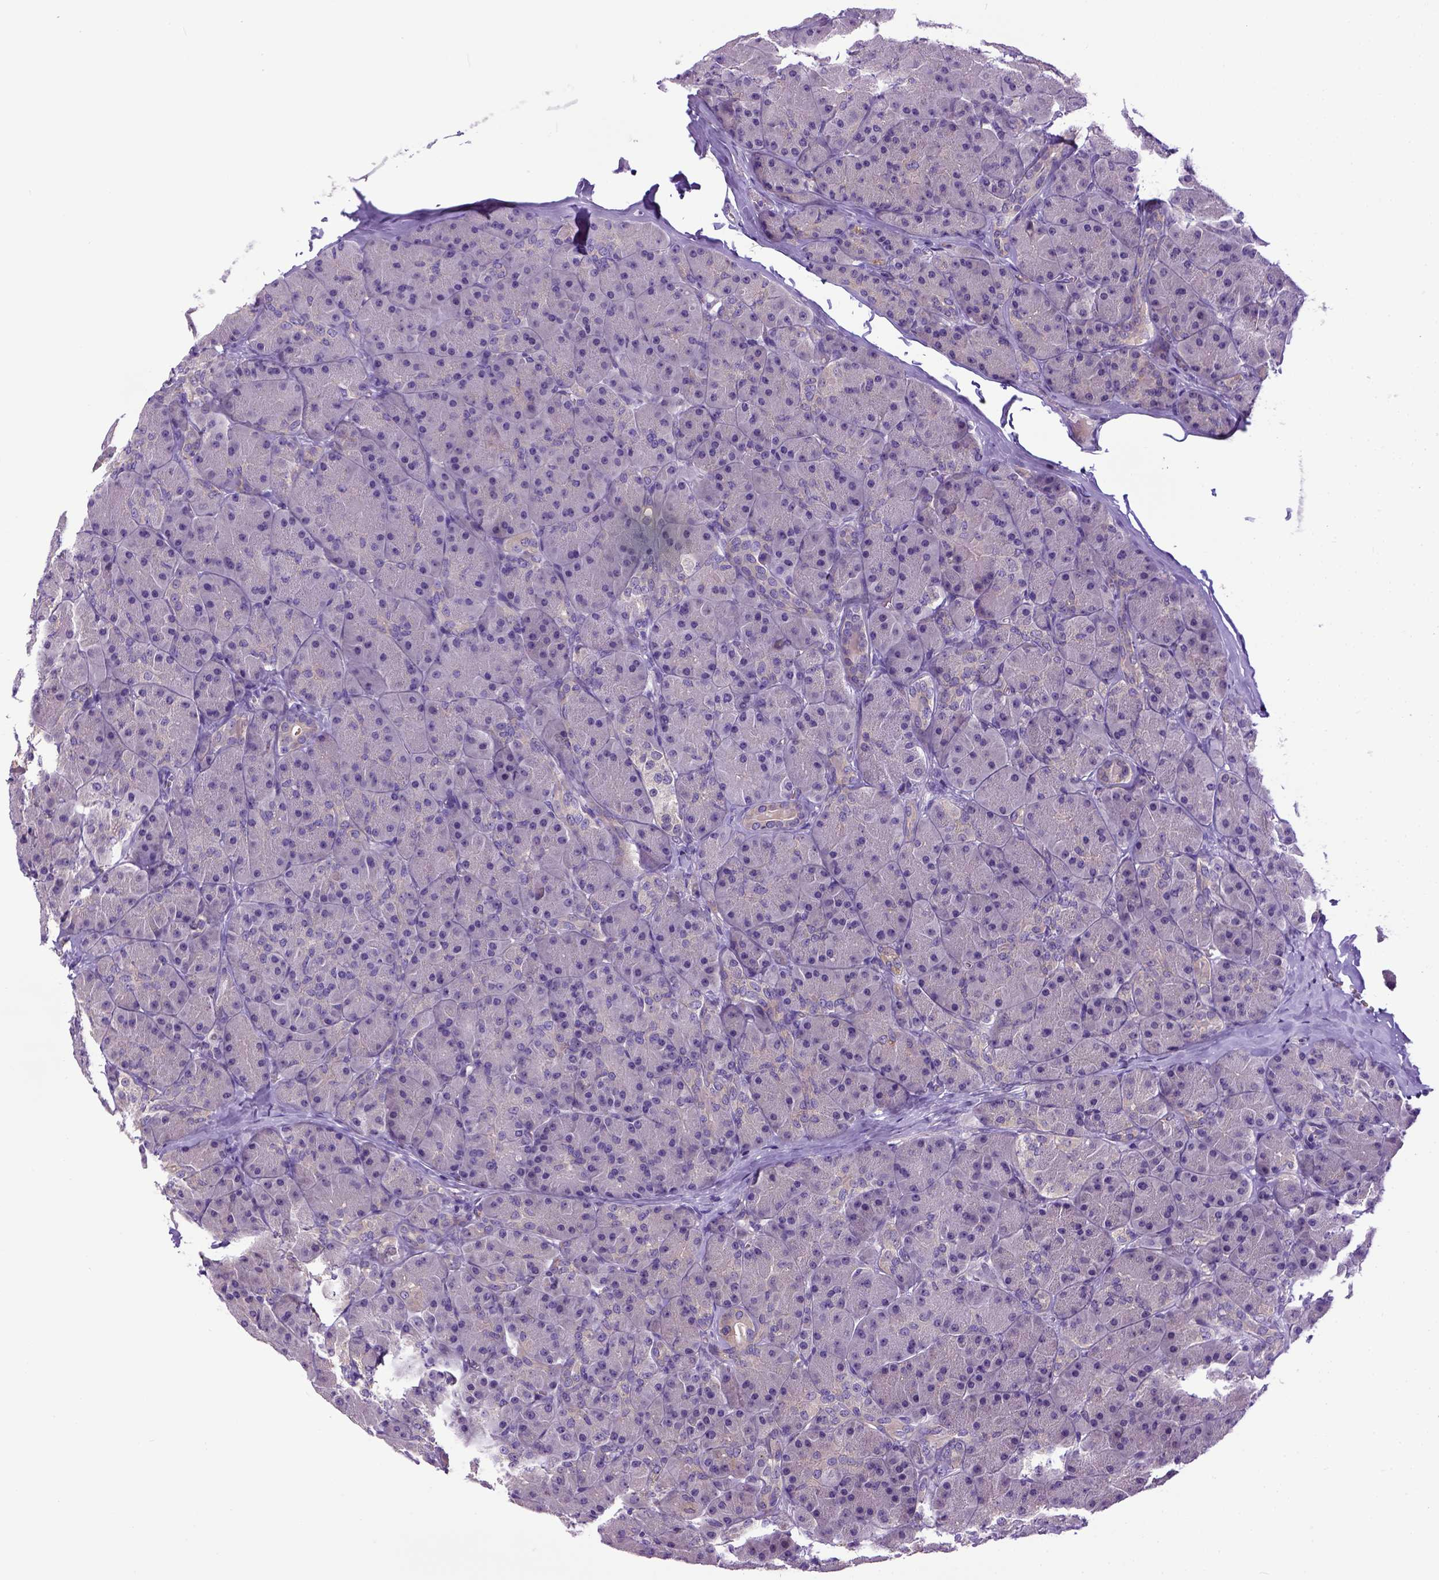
{"staining": {"intensity": "negative", "quantity": "none", "location": "none"}, "tissue": "pancreas", "cell_type": "Exocrine glandular cells", "image_type": "normal", "snomed": [{"axis": "morphology", "description": "Normal tissue, NOS"}, {"axis": "topography", "description": "Pancreas"}], "caption": "Pancreas was stained to show a protein in brown. There is no significant expression in exocrine glandular cells.", "gene": "NEK5", "patient": {"sex": "male", "age": 57}}